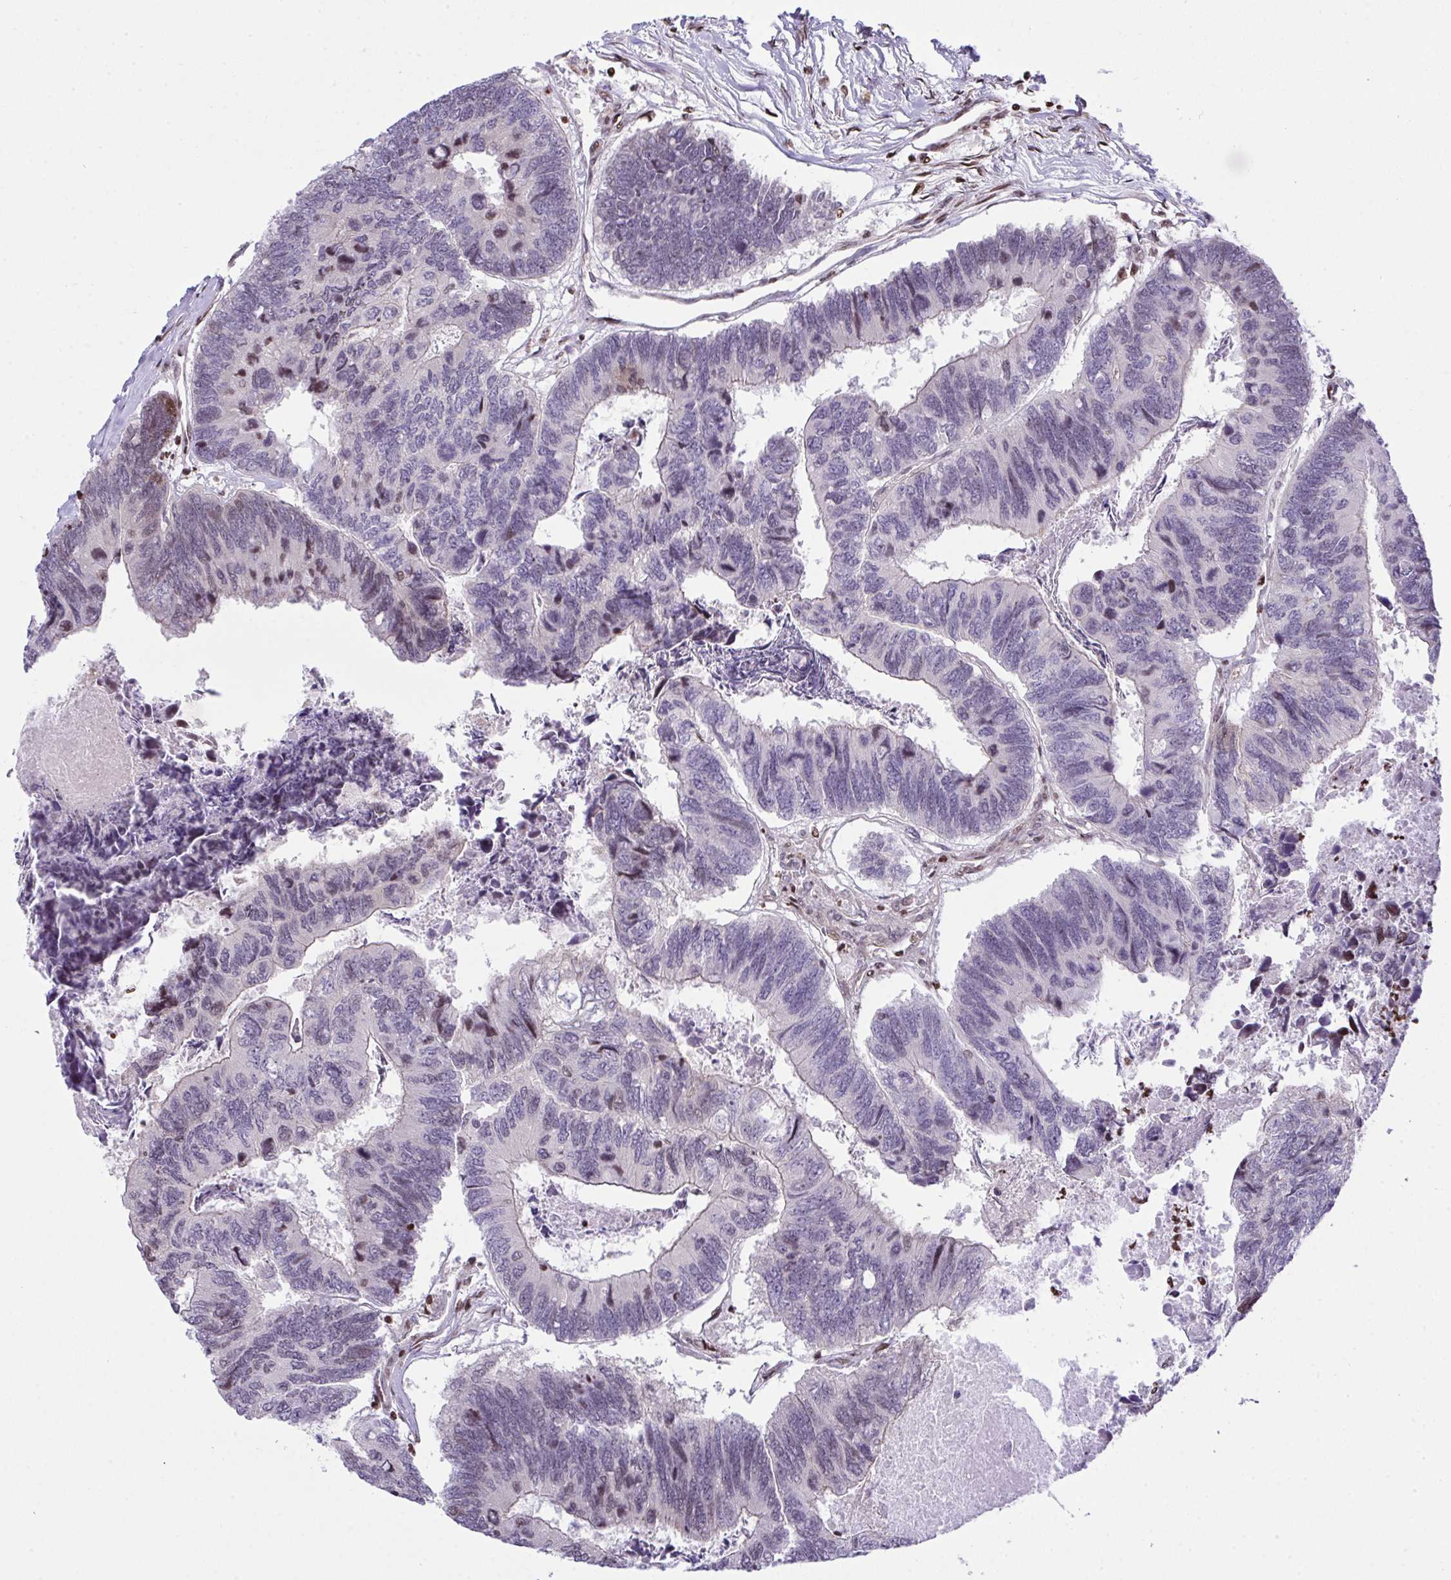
{"staining": {"intensity": "moderate", "quantity": "<25%", "location": "nuclear"}, "tissue": "colorectal cancer", "cell_type": "Tumor cells", "image_type": "cancer", "snomed": [{"axis": "morphology", "description": "Adenocarcinoma, NOS"}, {"axis": "topography", "description": "Colon"}], "caption": "A high-resolution image shows immunohistochemistry staining of colorectal cancer, which shows moderate nuclear expression in about <25% of tumor cells.", "gene": "RAPGEF5", "patient": {"sex": "female", "age": 67}}